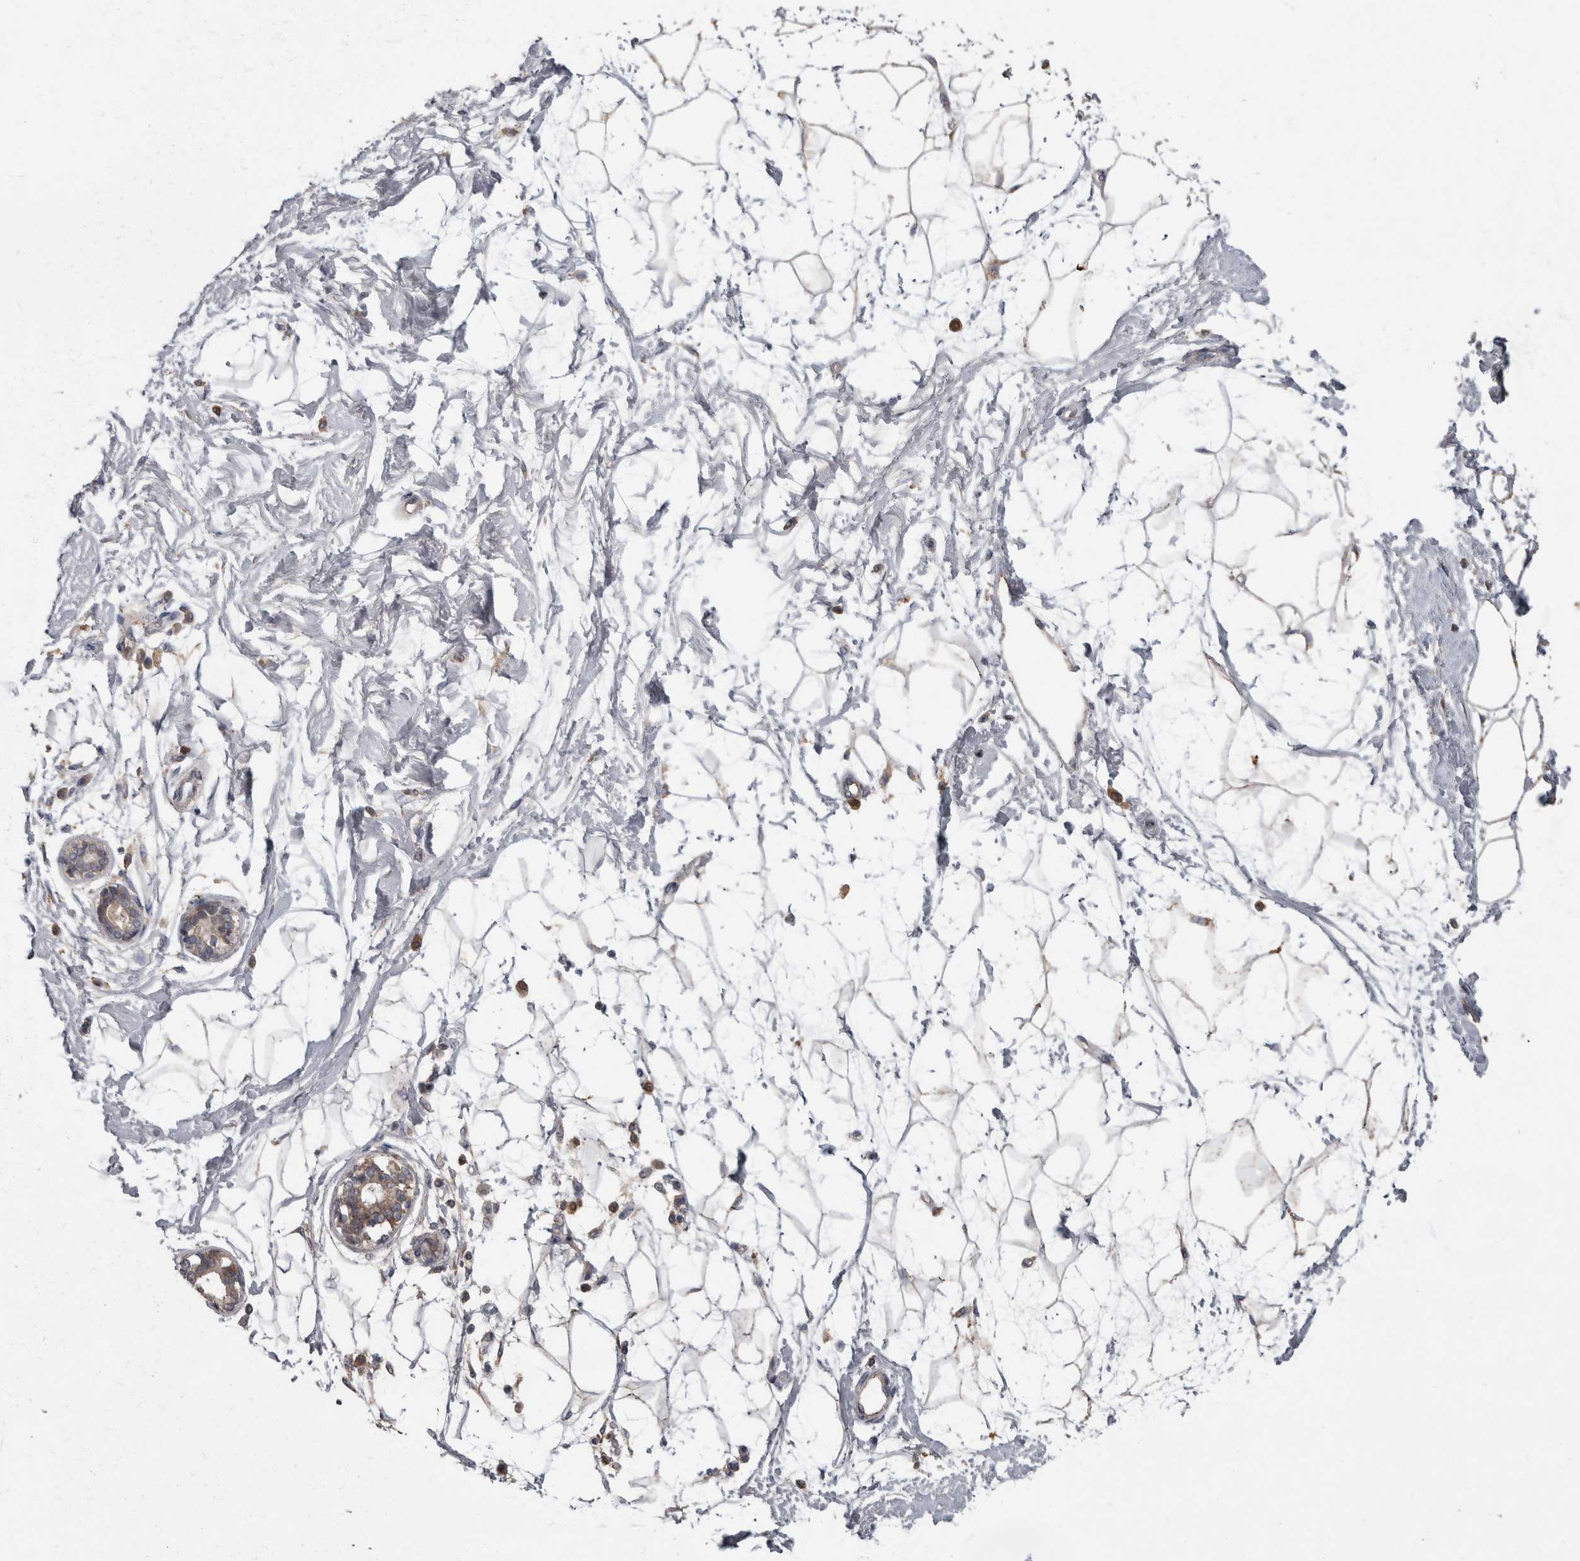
{"staining": {"intensity": "negative", "quantity": "none", "location": "none"}, "tissue": "breast", "cell_type": "Adipocytes", "image_type": "normal", "snomed": [{"axis": "morphology", "description": "Normal tissue, NOS"}, {"axis": "topography", "description": "Breast"}], "caption": "The photomicrograph exhibits no staining of adipocytes in unremarkable breast.", "gene": "PPP1R3C", "patient": {"sex": "female", "age": 45}}